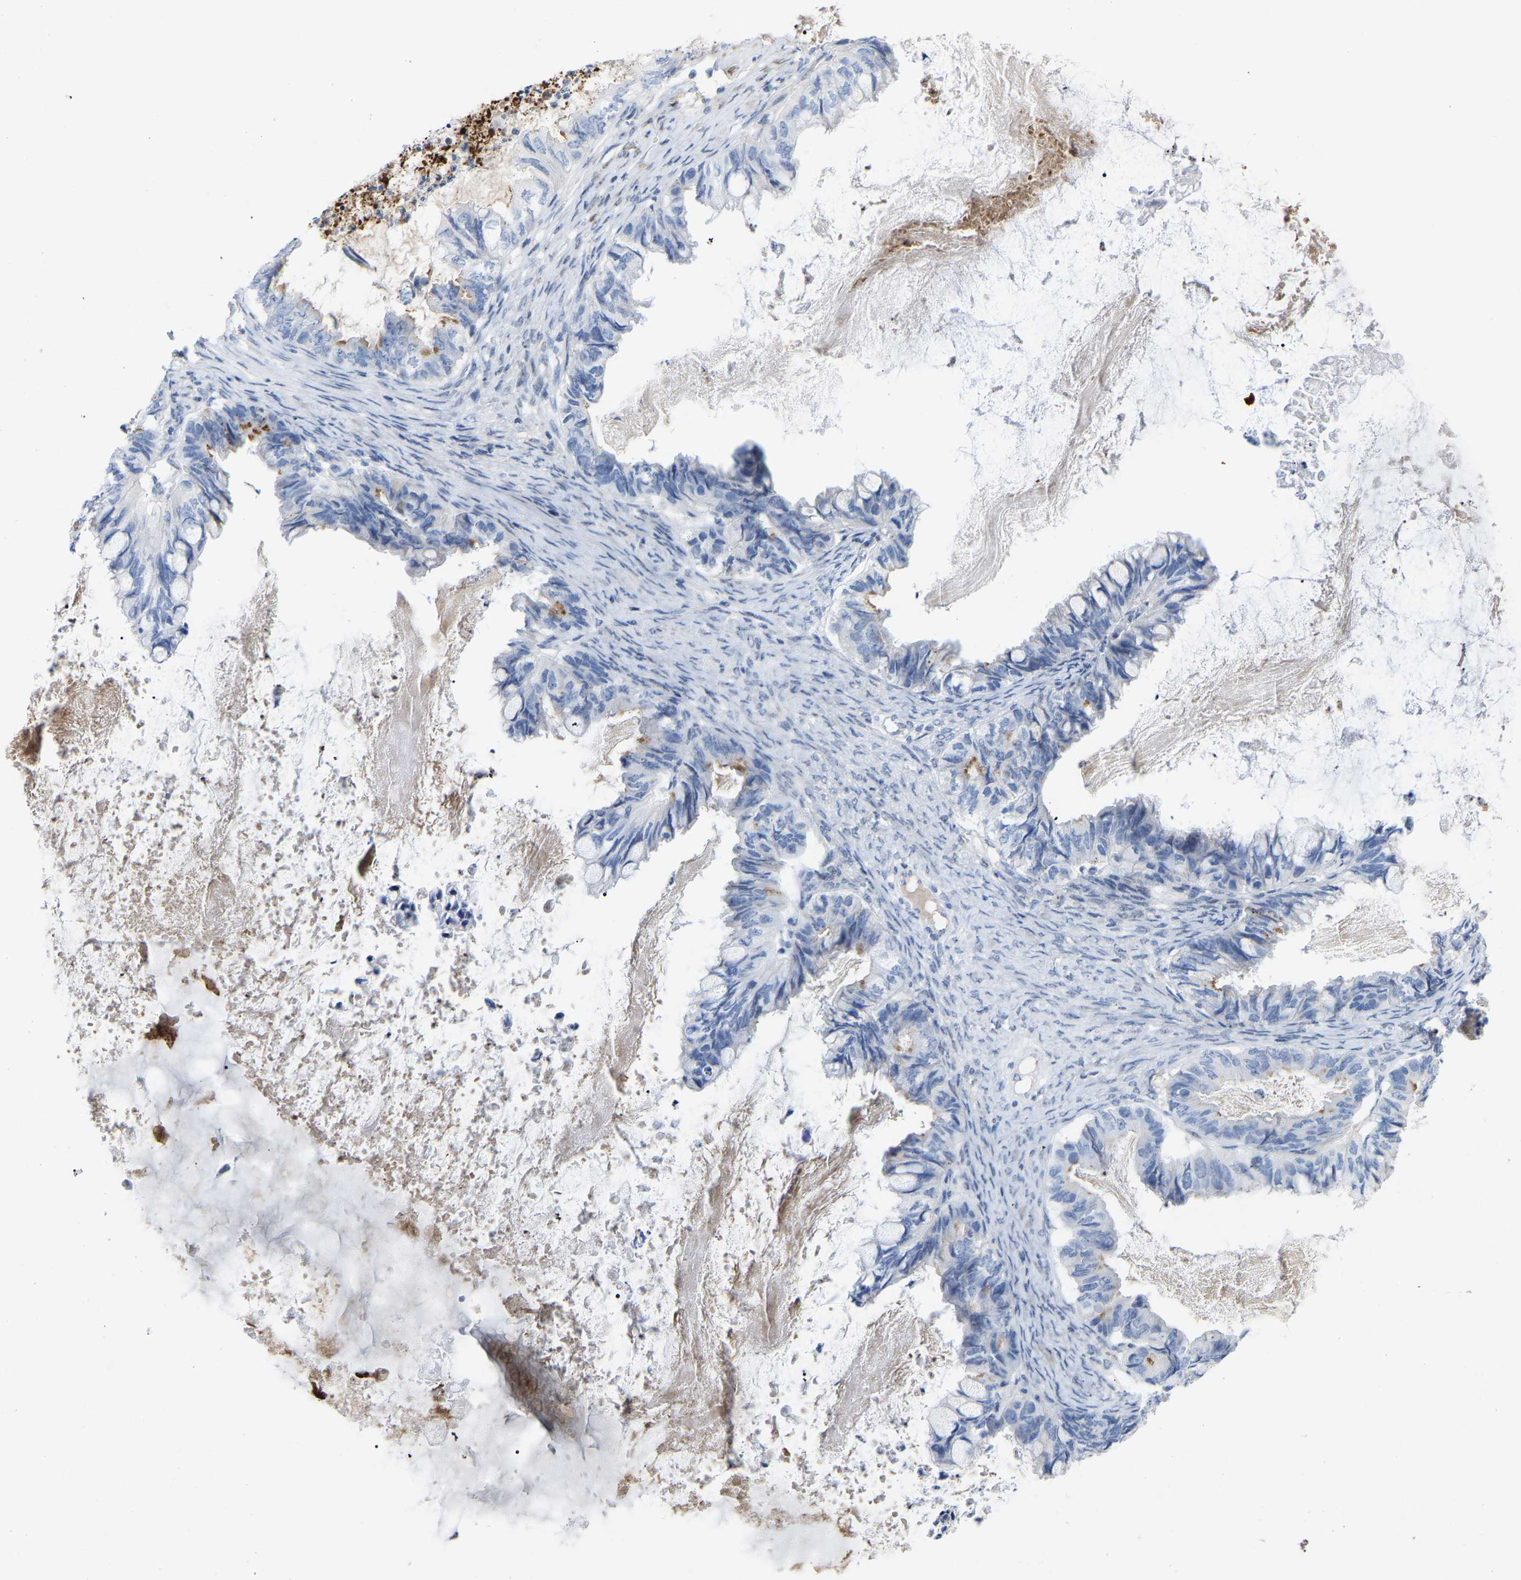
{"staining": {"intensity": "negative", "quantity": "none", "location": "none"}, "tissue": "ovarian cancer", "cell_type": "Tumor cells", "image_type": "cancer", "snomed": [{"axis": "morphology", "description": "Cystadenocarcinoma, mucinous, NOS"}, {"axis": "topography", "description": "Ovary"}], "caption": "This is an IHC micrograph of mucinous cystadenocarcinoma (ovarian). There is no staining in tumor cells.", "gene": "ABTB2", "patient": {"sex": "female", "age": 80}}